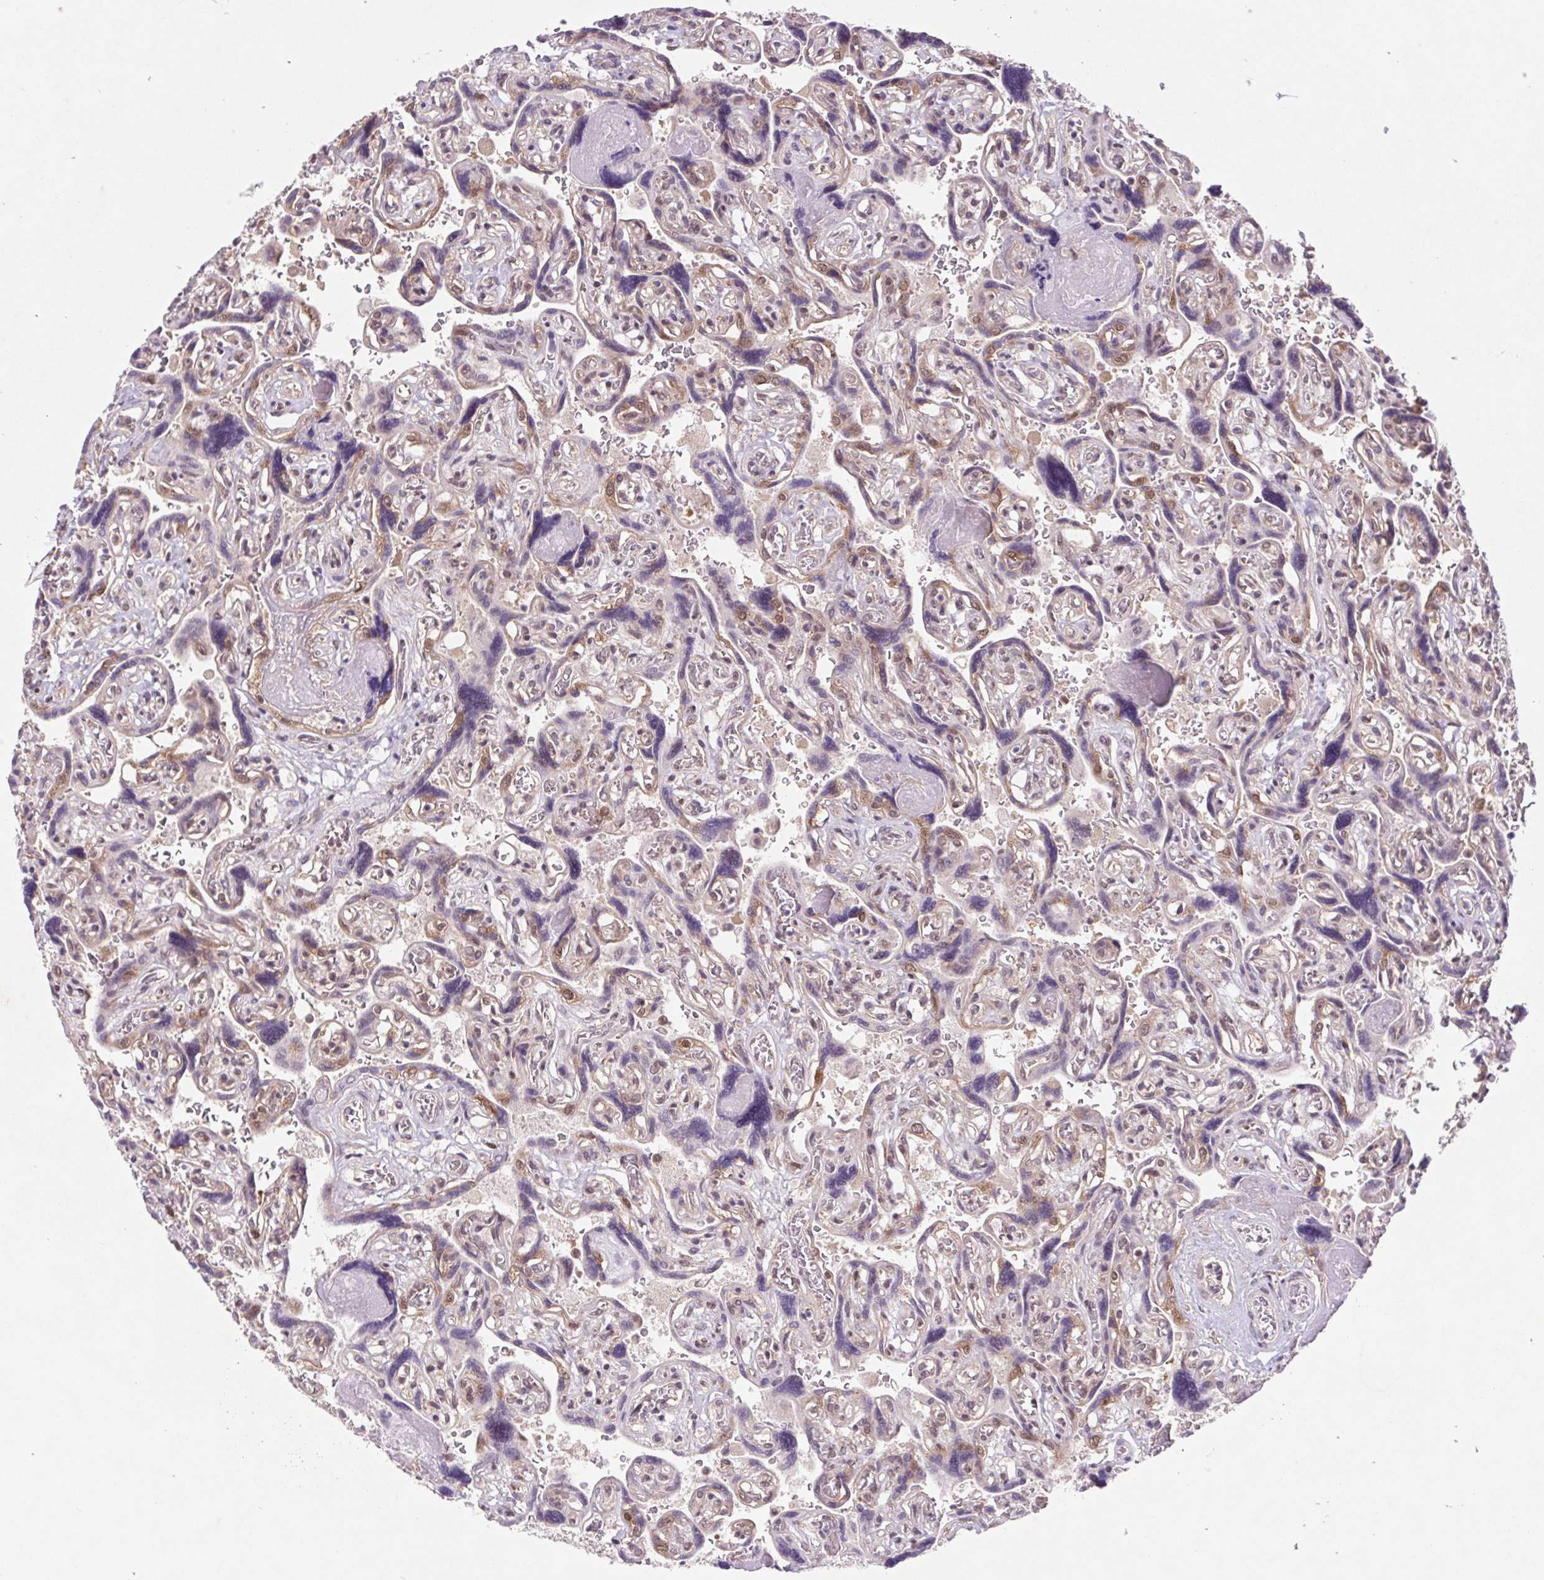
{"staining": {"intensity": "weak", "quantity": "25%-75%", "location": "cytoplasmic/membranous"}, "tissue": "placenta", "cell_type": "Decidual cells", "image_type": "normal", "snomed": [{"axis": "morphology", "description": "Normal tissue, NOS"}, {"axis": "topography", "description": "Placenta"}], "caption": "High-power microscopy captured an immunohistochemistry image of unremarkable placenta, revealing weak cytoplasmic/membranous staining in approximately 25%-75% of decidual cells. The protein of interest is stained brown, and the nuclei are stained in blue (DAB IHC with brightfield microscopy, high magnification).", "gene": "HFE", "patient": {"sex": "female", "age": 32}}